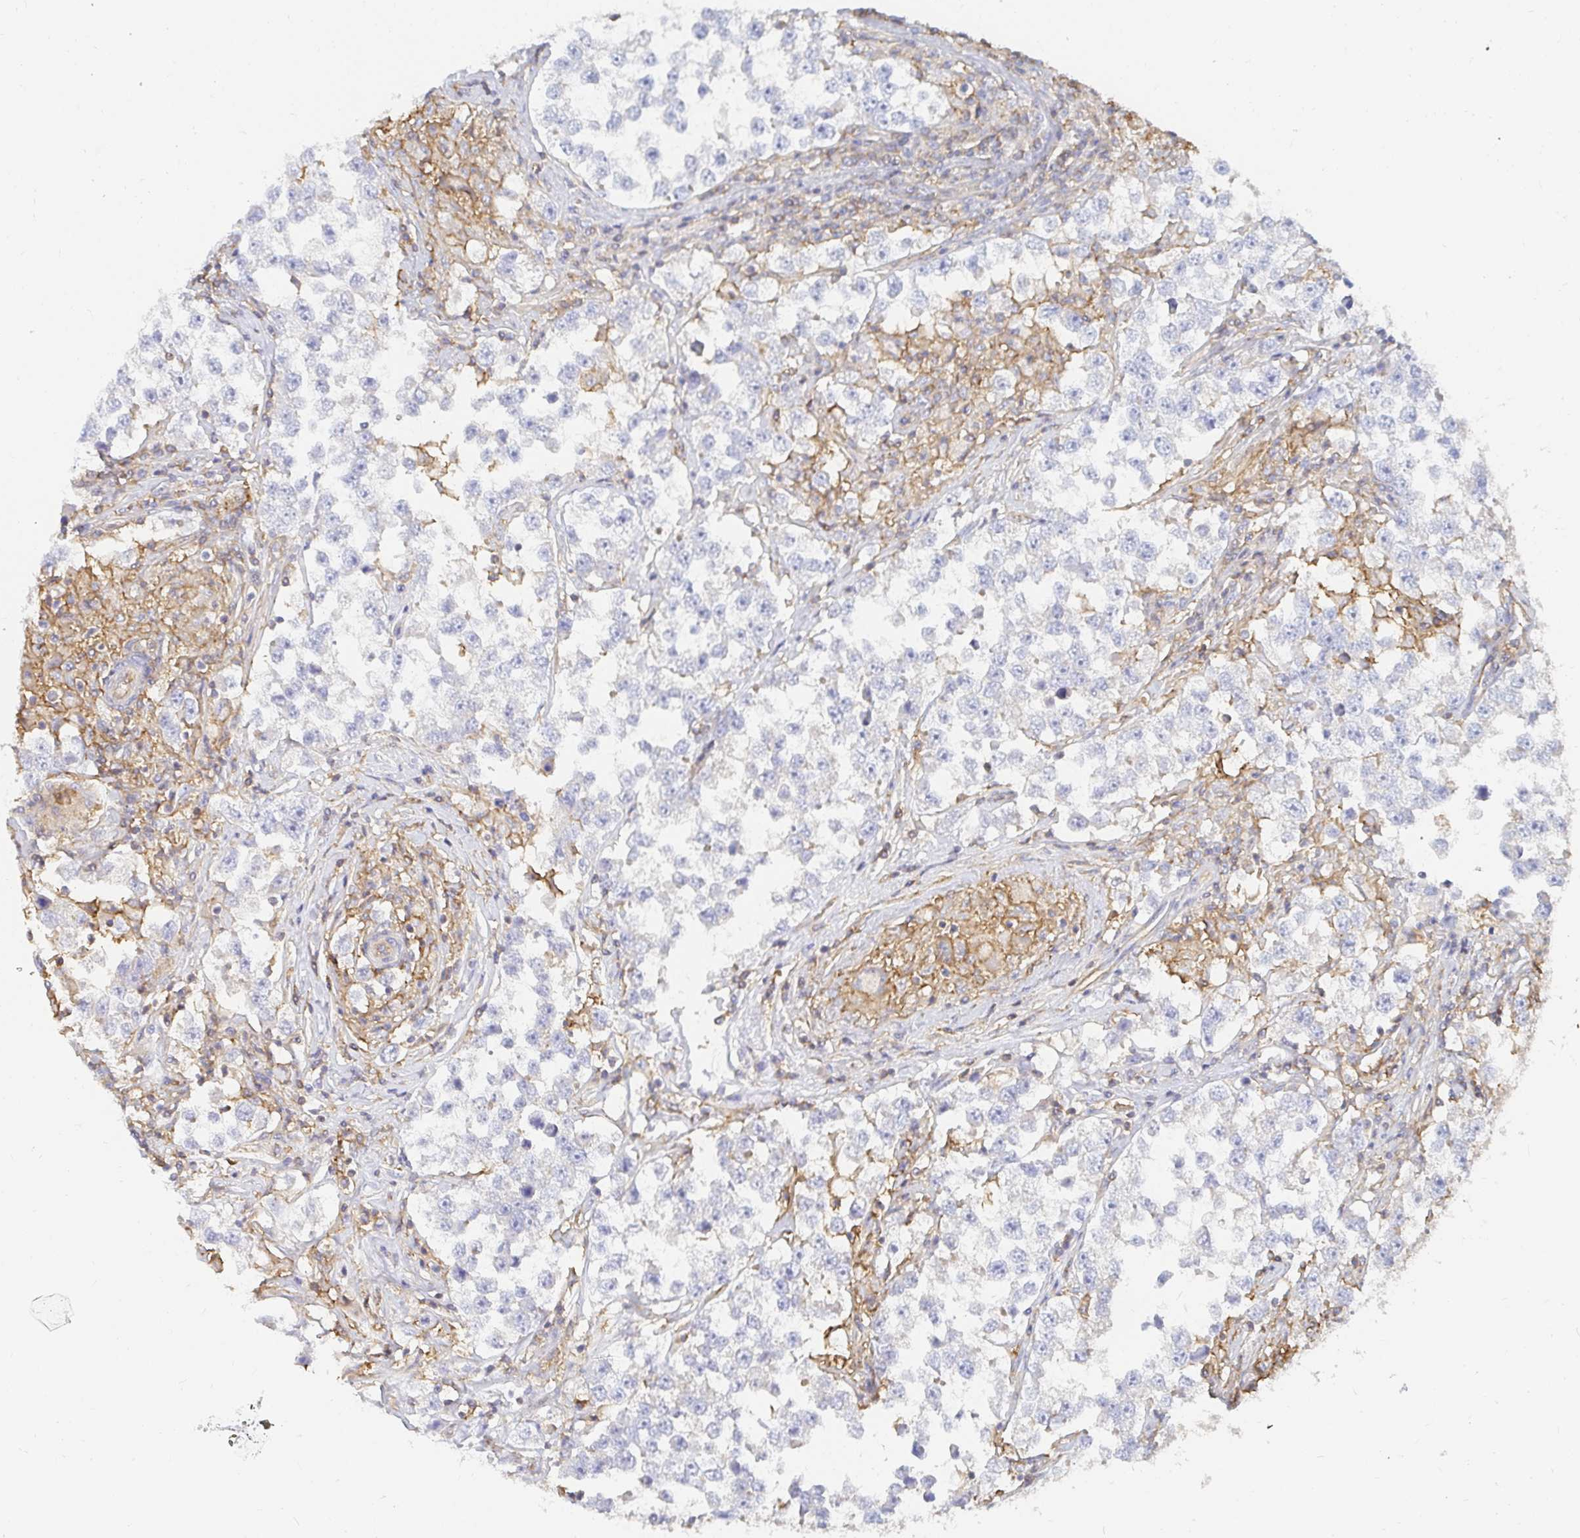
{"staining": {"intensity": "negative", "quantity": "none", "location": "none"}, "tissue": "testis cancer", "cell_type": "Tumor cells", "image_type": "cancer", "snomed": [{"axis": "morphology", "description": "Seminoma, NOS"}, {"axis": "topography", "description": "Testis"}], "caption": "IHC micrograph of neoplastic tissue: human testis cancer stained with DAB (3,3'-diaminobenzidine) reveals no significant protein expression in tumor cells.", "gene": "TSPAN19", "patient": {"sex": "male", "age": 46}}